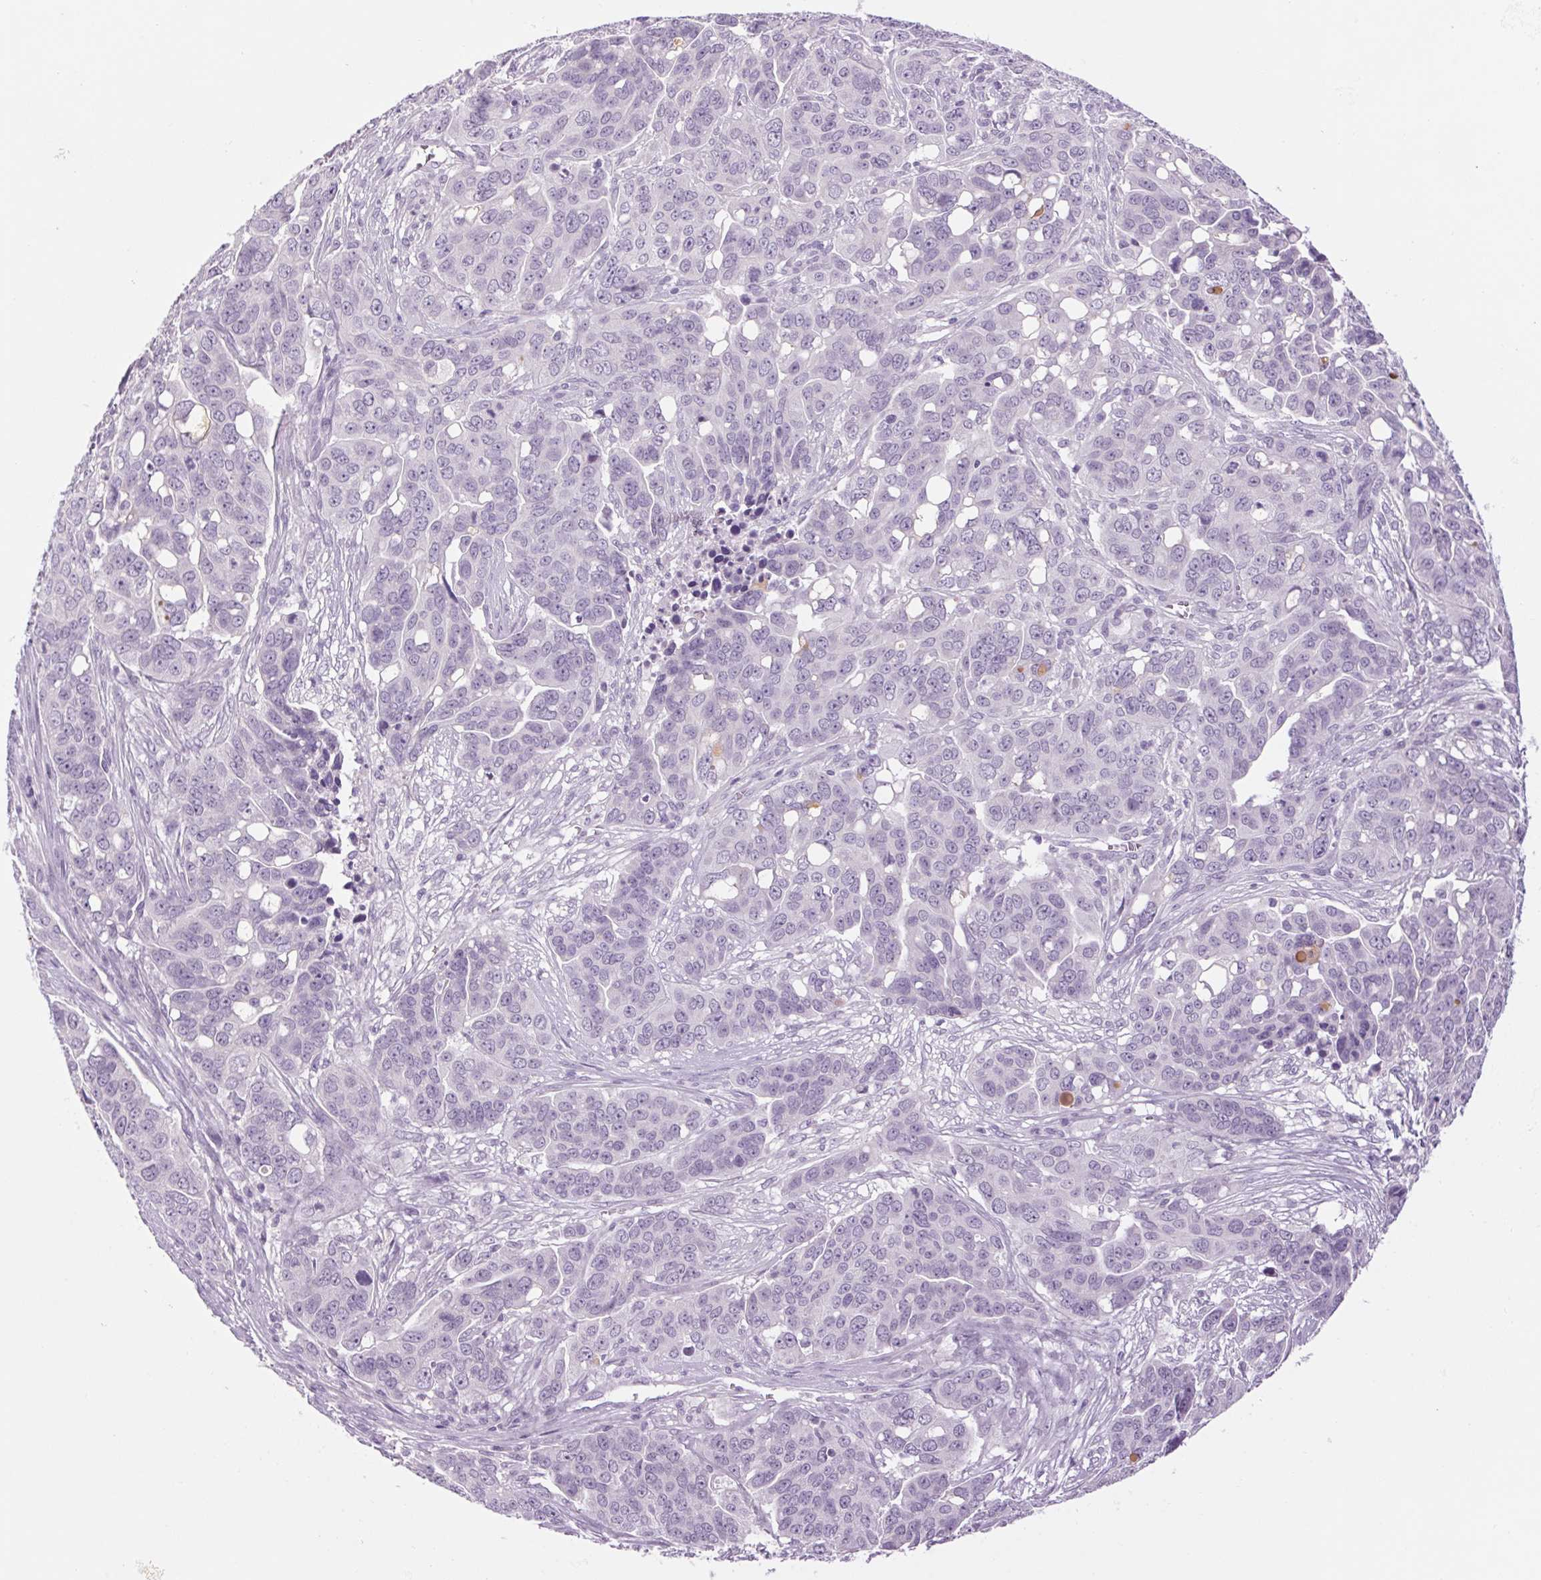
{"staining": {"intensity": "negative", "quantity": "none", "location": "none"}, "tissue": "ovarian cancer", "cell_type": "Tumor cells", "image_type": "cancer", "snomed": [{"axis": "morphology", "description": "Carcinoma, endometroid"}, {"axis": "topography", "description": "Ovary"}], "caption": "Immunohistochemical staining of ovarian cancer (endometroid carcinoma) displays no significant expression in tumor cells.", "gene": "RPTN", "patient": {"sex": "female", "age": 78}}